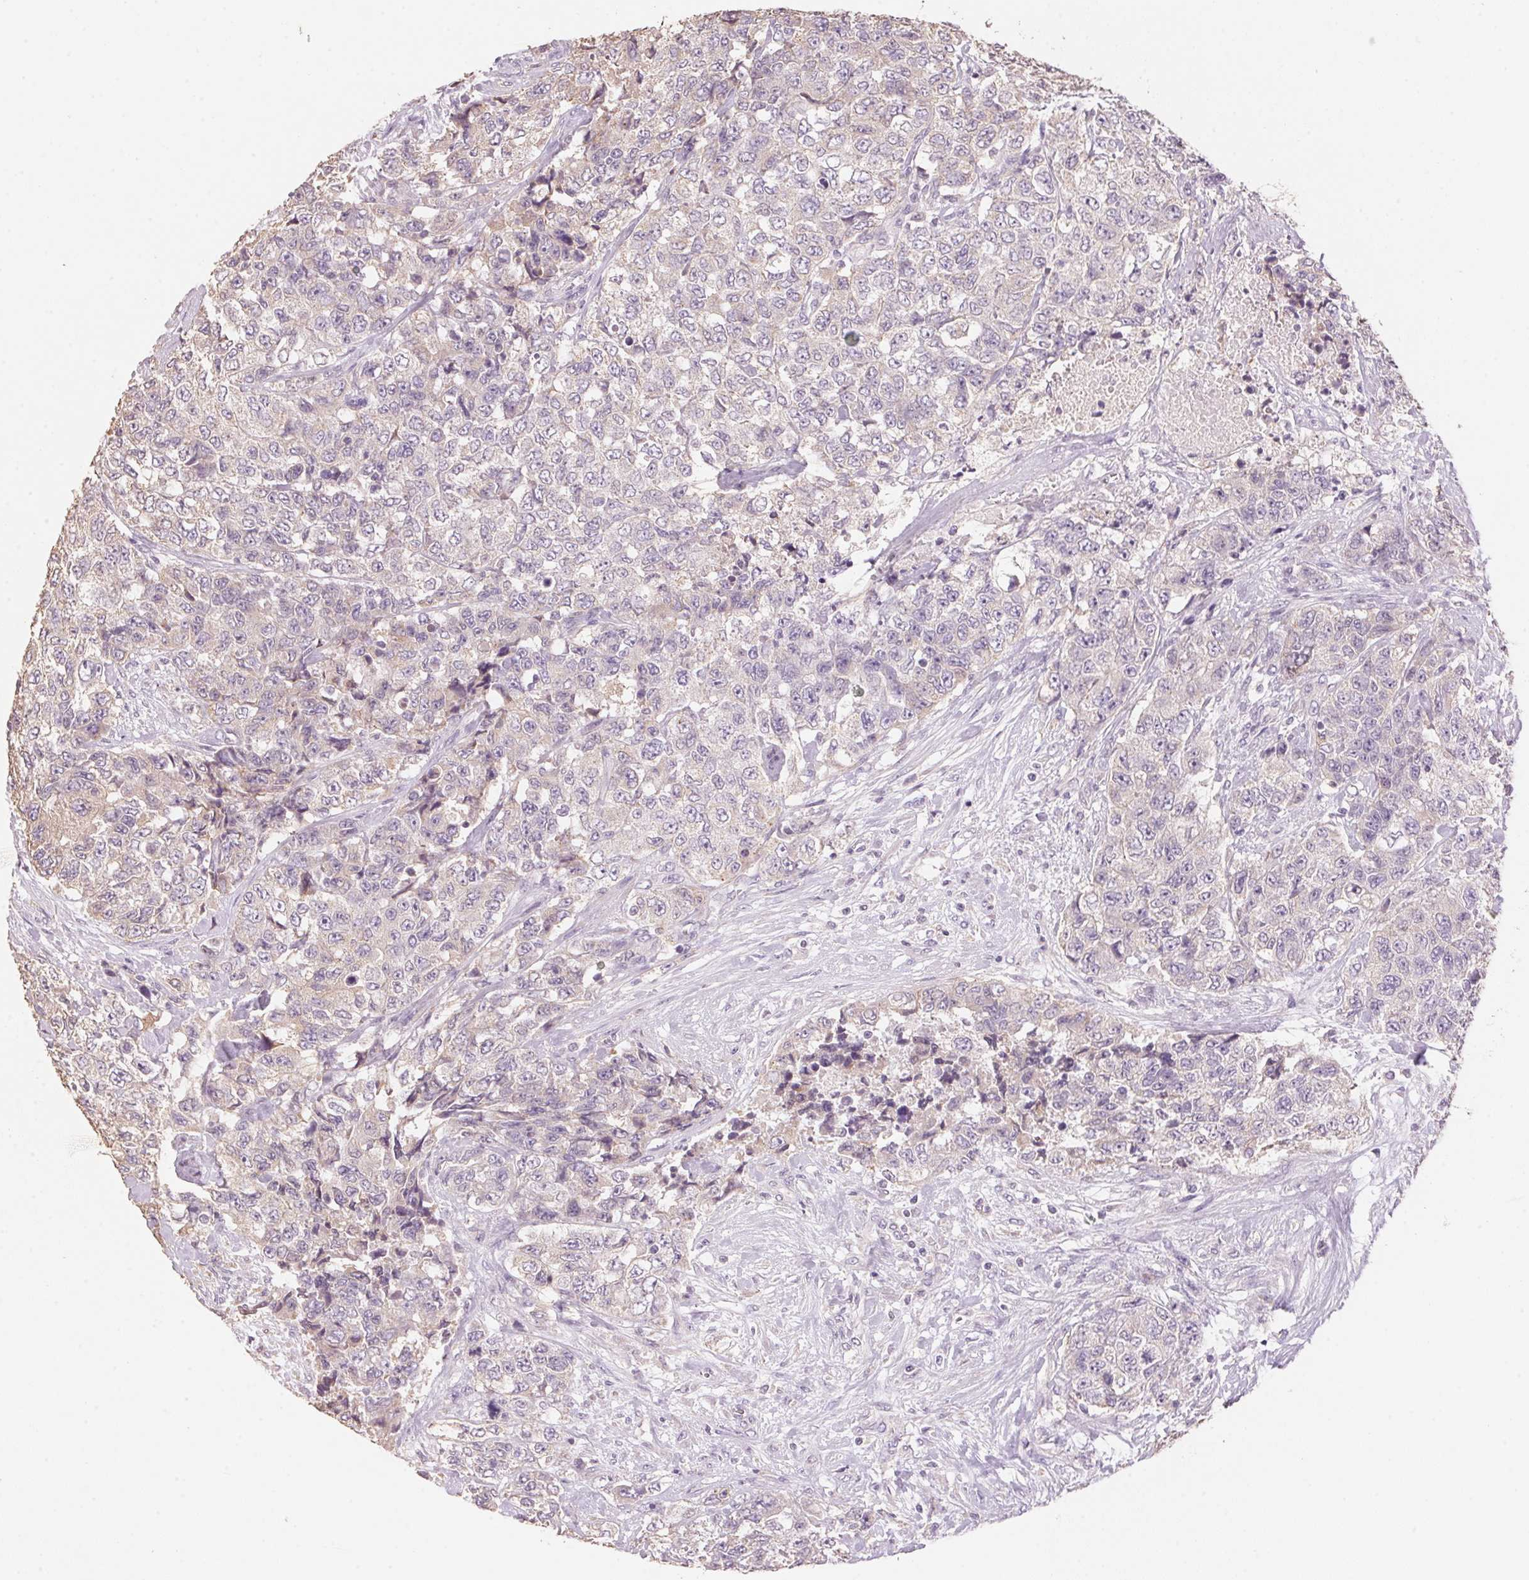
{"staining": {"intensity": "negative", "quantity": "none", "location": "none"}, "tissue": "urothelial cancer", "cell_type": "Tumor cells", "image_type": "cancer", "snomed": [{"axis": "morphology", "description": "Urothelial carcinoma, High grade"}, {"axis": "topography", "description": "Urinary bladder"}], "caption": "A histopathology image of urothelial carcinoma (high-grade) stained for a protein shows no brown staining in tumor cells.", "gene": "LYZL6", "patient": {"sex": "female", "age": 78}}